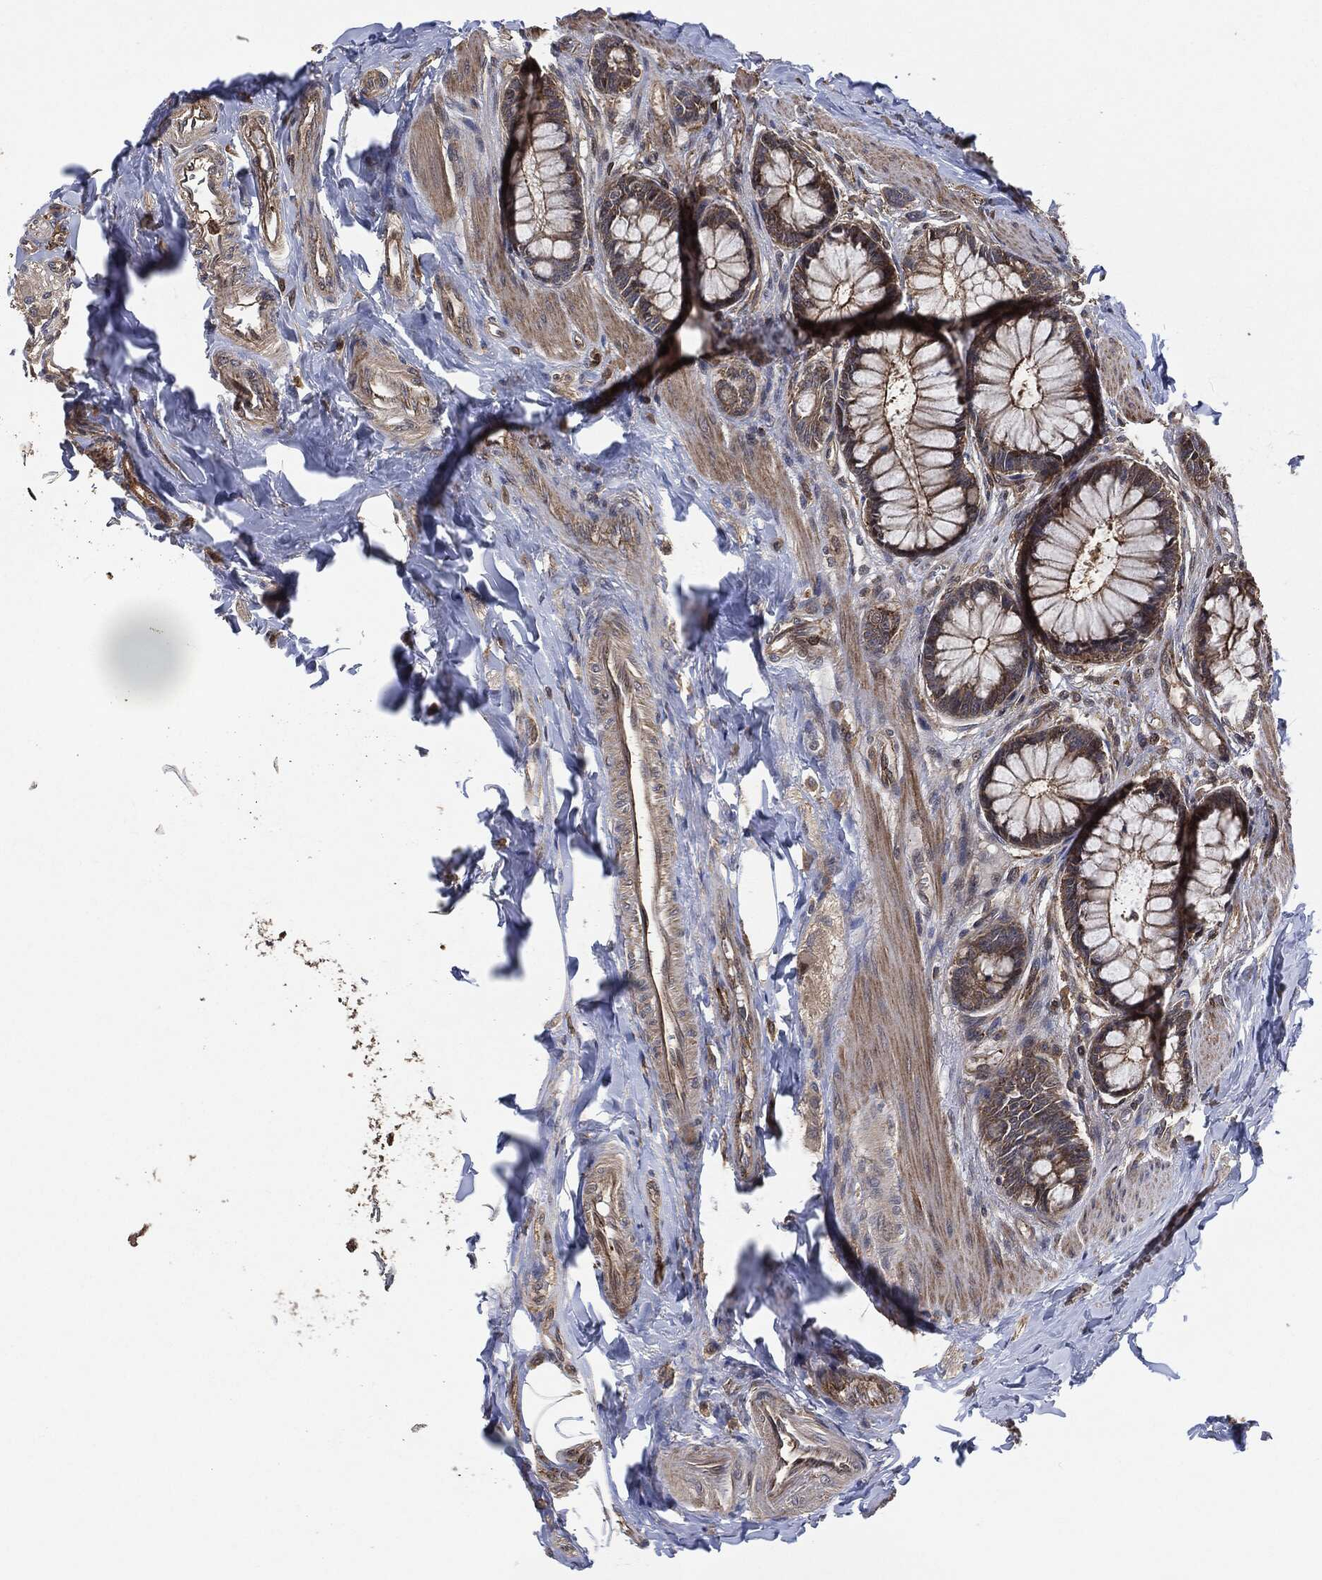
{"staining": {"intensity": "strong", "quantity": "25%-75%", "location": "cytoplasmic/membranous"}, "tissue": "colon", "cell_type": "Endothelial cells", "image_type": "normal", "snomed": [{"axis": "morphology", "description": "Normal tissue, NOS"}, {"axis": "topography", "description": "Colon"}], "caption": "This image reveals immunohistochemistry (IHC) staining of normal colon, with high strong cytoplasmic/membranous staining in approximately 25%-75% of endothelial cells.", "gene": "TPT1", "patient": {"sex": "female", "age": 65}}